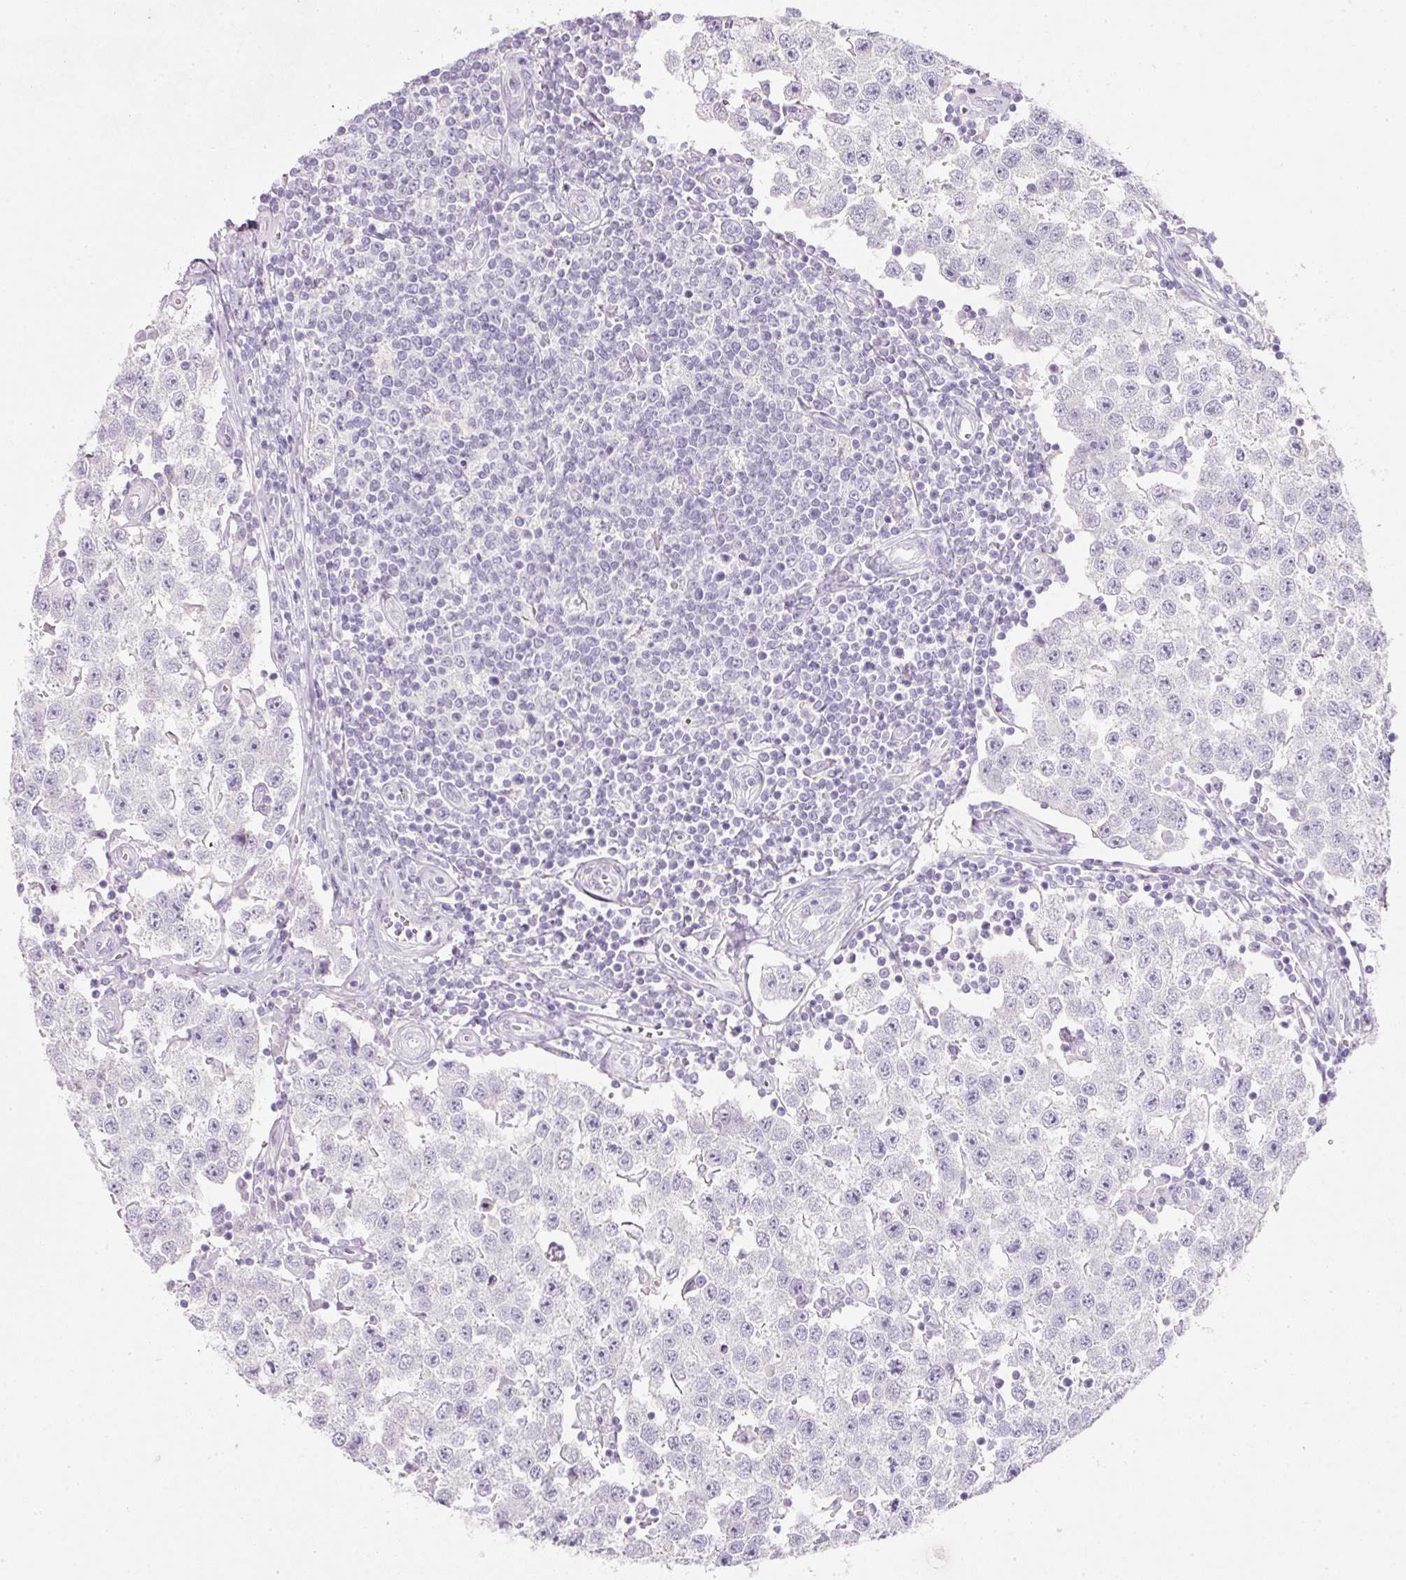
{"staining": {"intensity": "negative", "quantity": "none", "location": "none"}, "tissue": "testis cancer", "cell_type": "Tumor cells", "image_type": "cancer", "snomed": [{"axis": "morphology", "description": "Seminoma, NOS"}, {"axis": "topography", "description": "Testis"}], "caption": "The histopathology image demonstrates no staining of tumor cells in seminoma (testis). Nuclei are stained in blue.", "gene": "SLC2A2", "patient": {"sex": "male", "age": 34}}